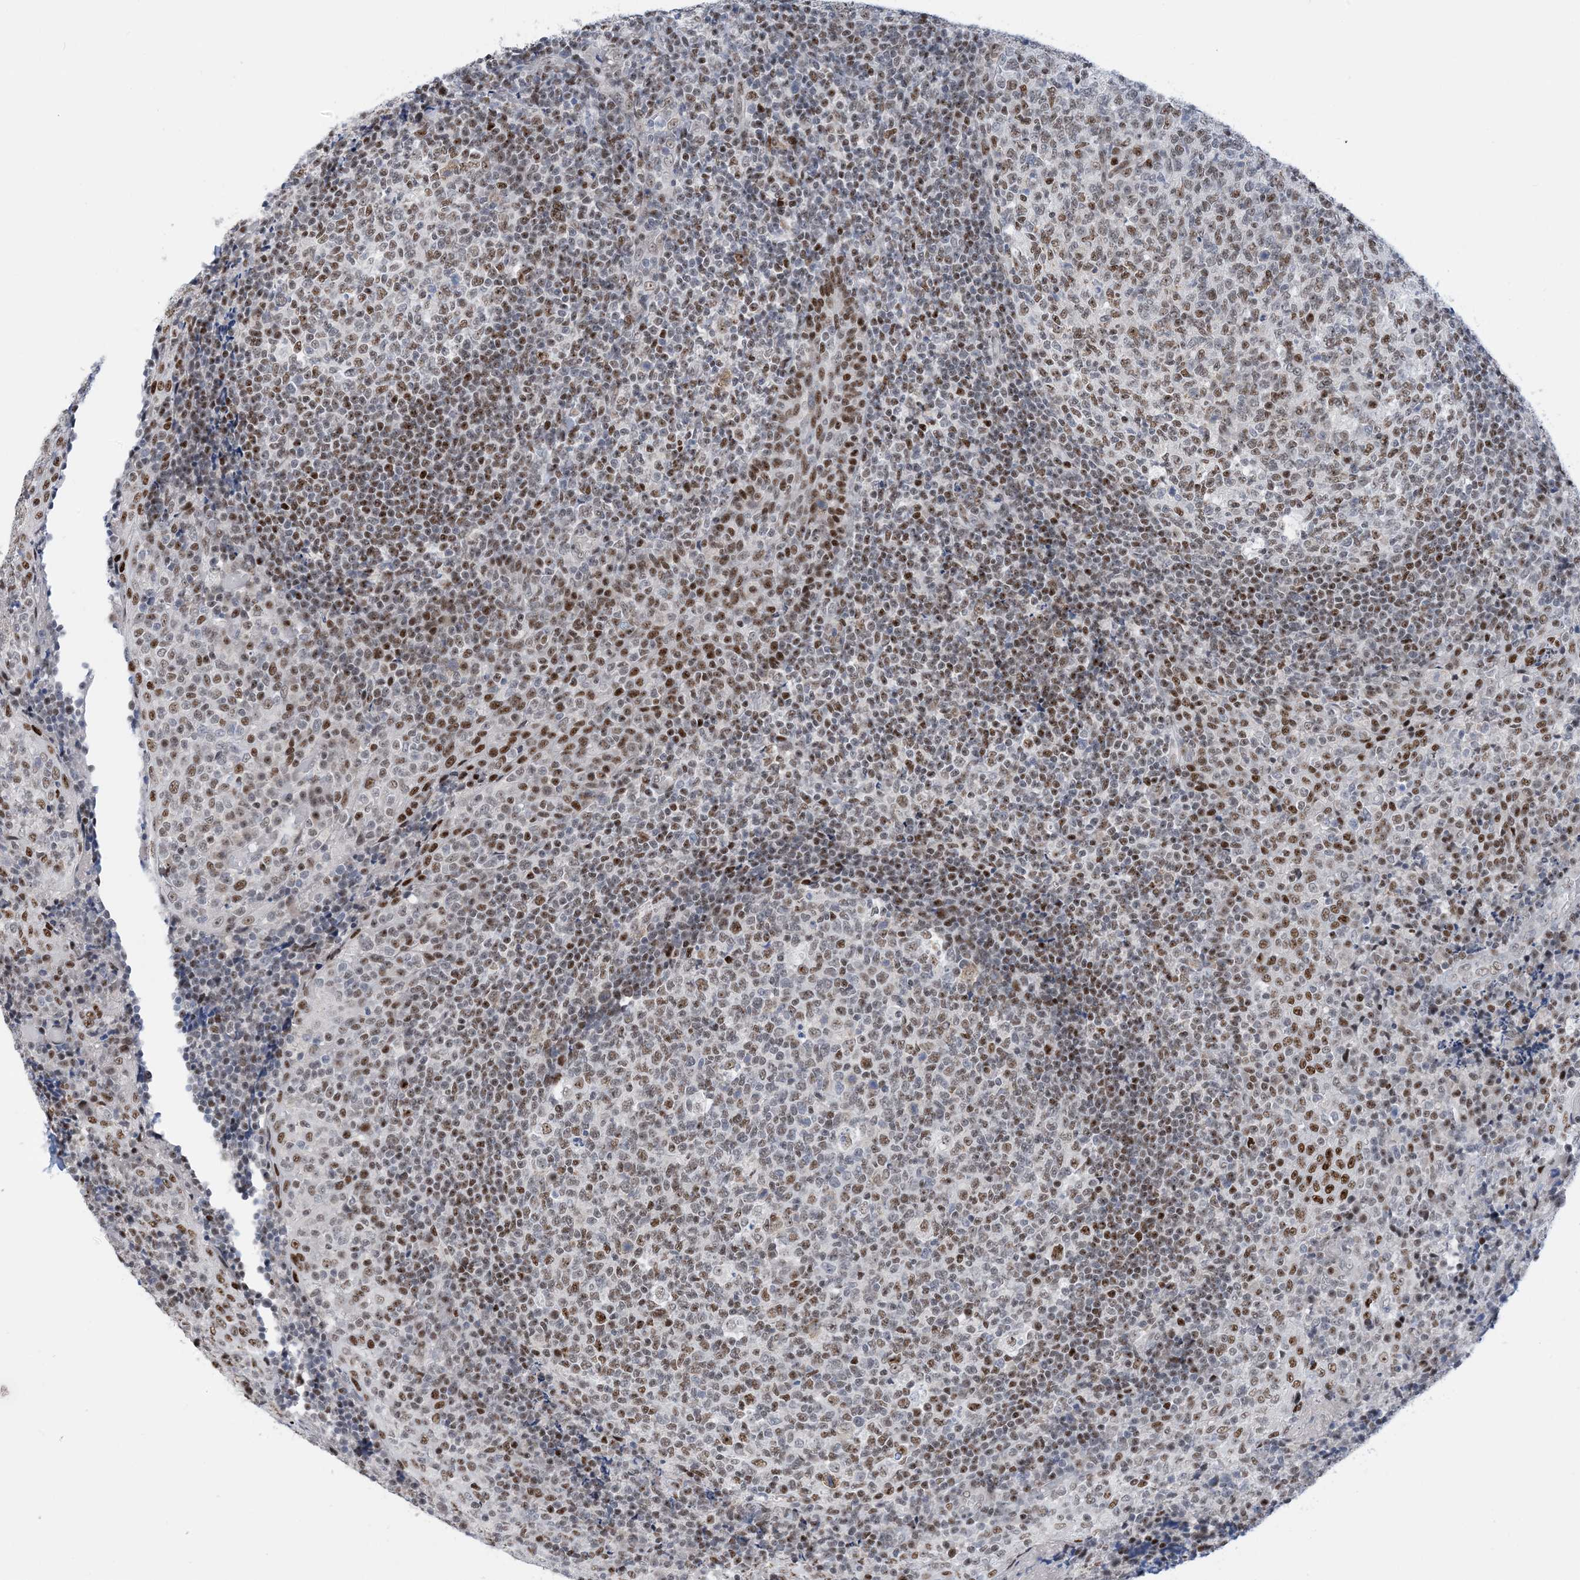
{"staining": {"intensity": "moderate", "quantity": "25%-75%", "location": "nuclear"}, "tissue": "tonsil", "cell_type": "Germinal center cells", "image_type": "normal", "snomed": [{"axis": "morphology", "description": "Normal tissue, NOS"}, {"axis": "topography", "description": "Tonsil"}], "caption": "IHC photomicrograph of benign human tonsil stained for a protein (brown), which reveals medium levels of moderate nuclear expression in approximately 25%-75% of germinal center cells.", "gene": "TSPYL1", "patient": {"sex": "female", "age": 19}}